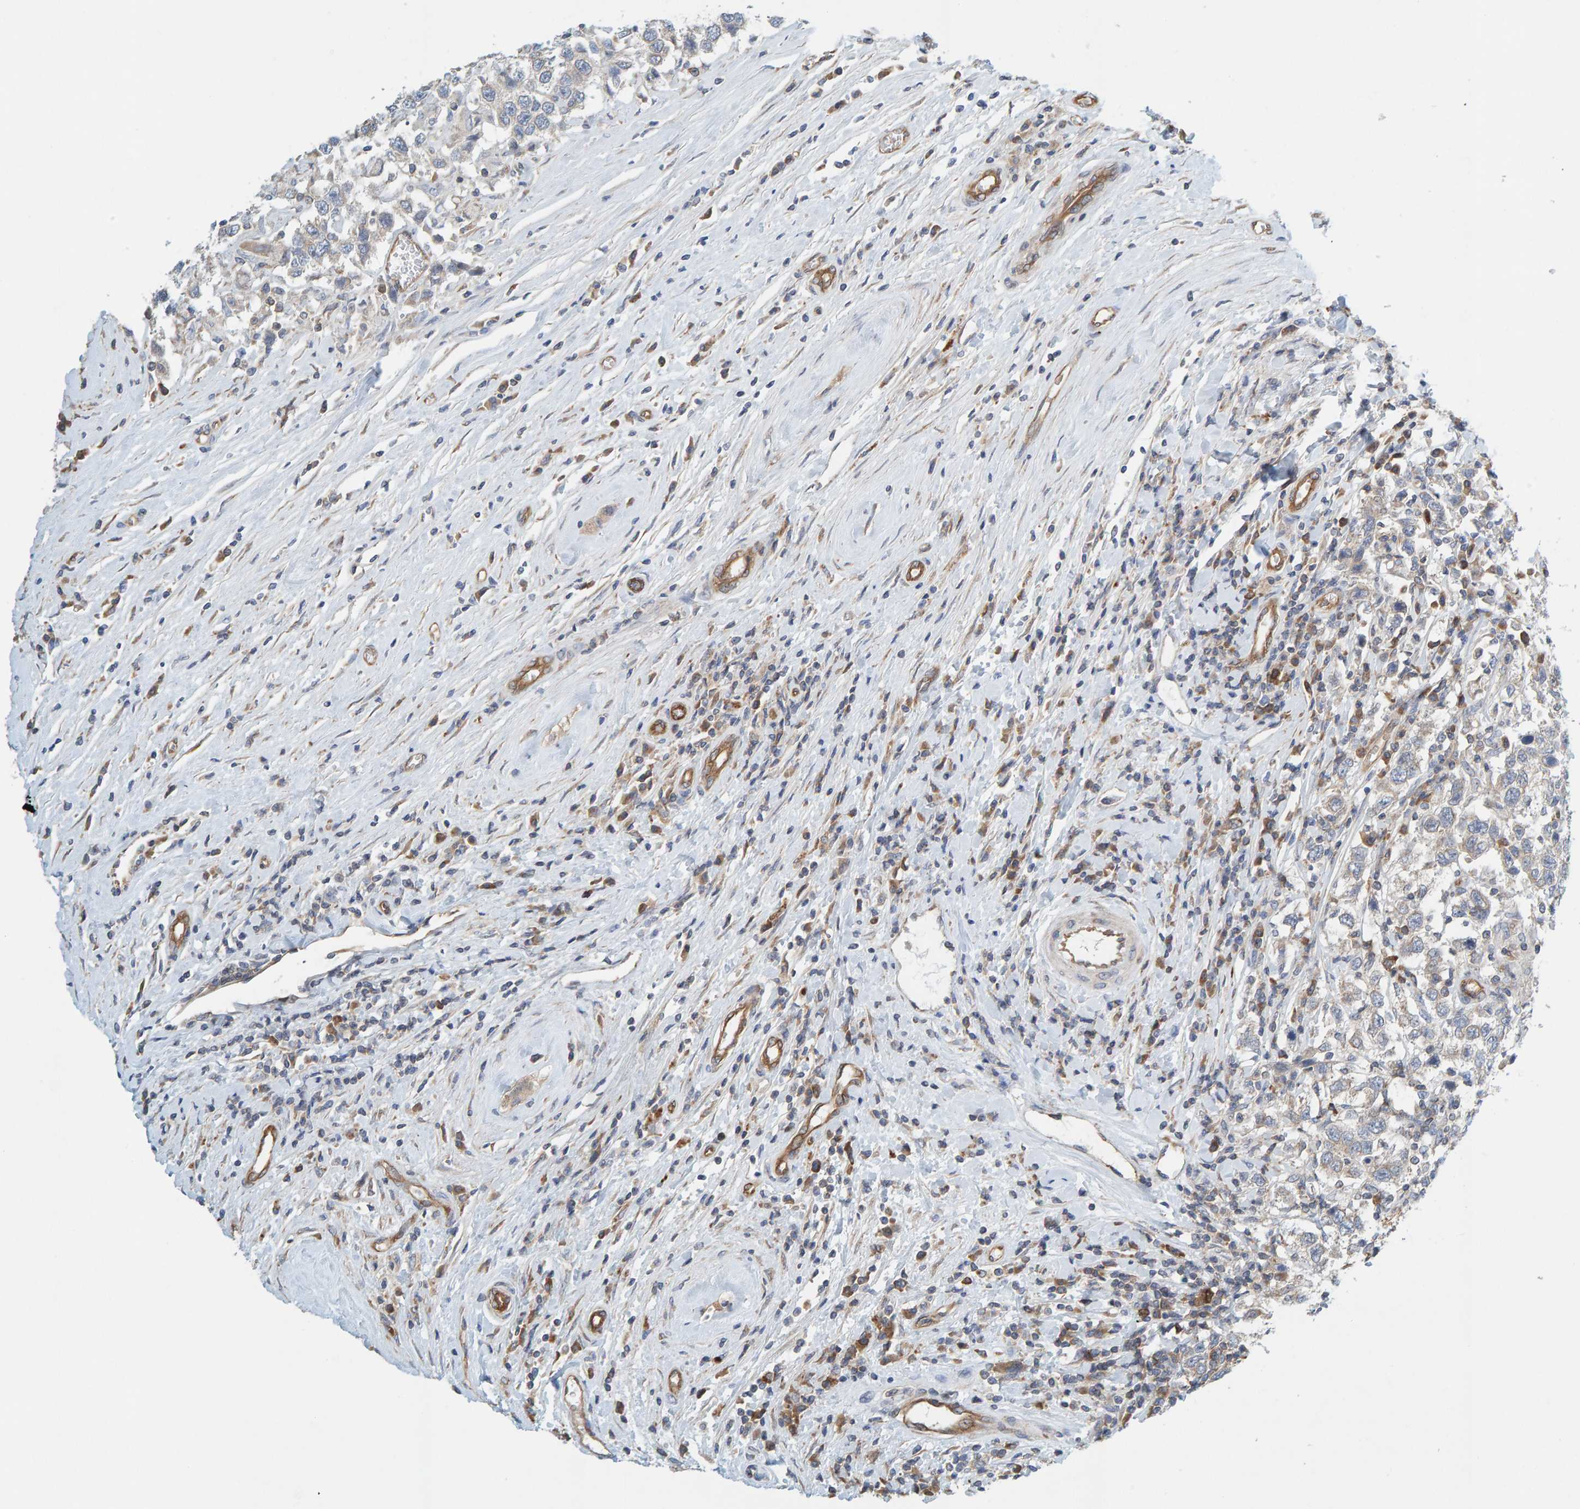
{"staining": {"intensity": "negative", "quantity": "none", "location": "none"}, "tissue": "testis cancer", "cell_type": "Tumor cells", "image_type": "cancer", "snomed": [{"axis": "morphology", "description": "Seminoma, NOS"}, {"axis": "topography", "description": "Testis"}], "caption": "A histopathology image of testis seminoma stained for a protein displays no brown staining in tumor cells.", "gene": "PRKD2", "patient": {"sex": "male", "age": 41}}